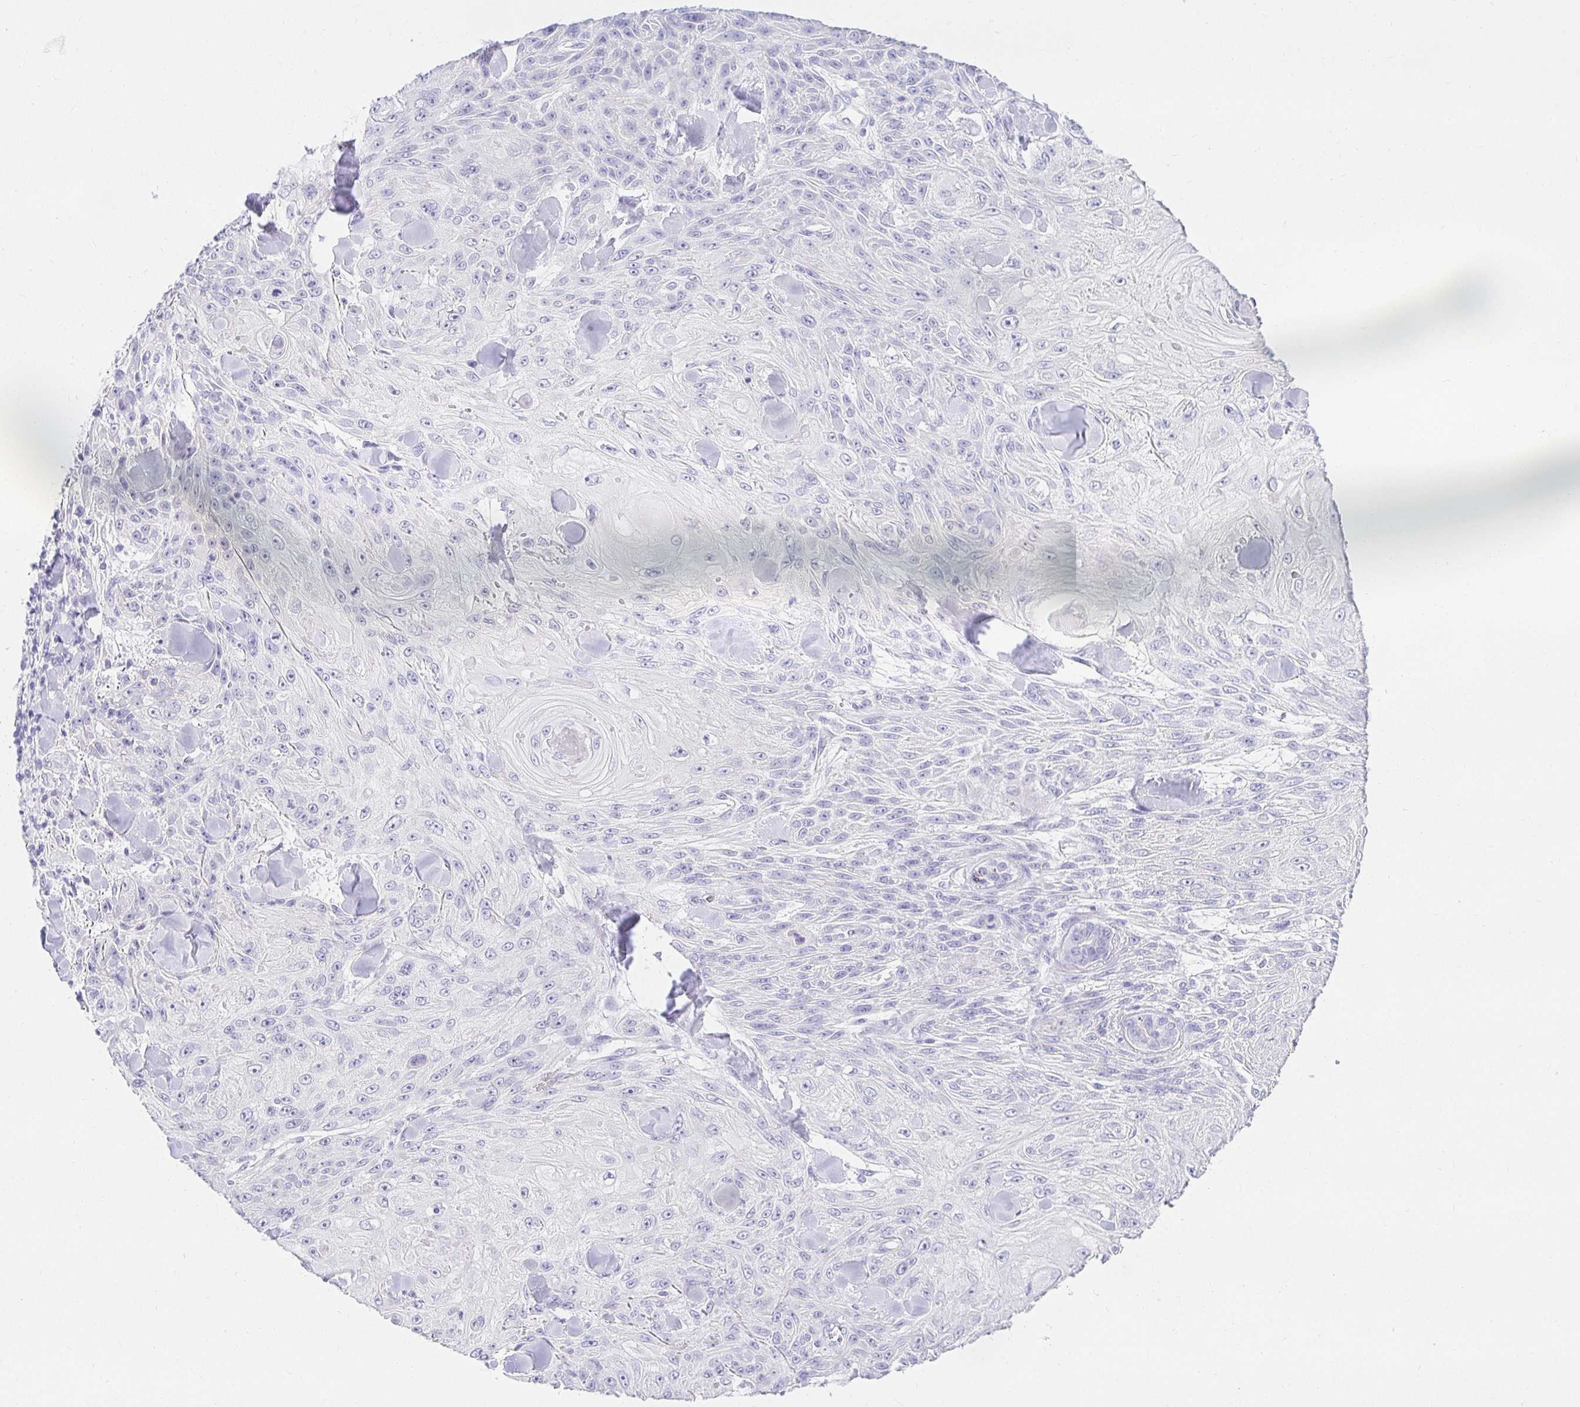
{"staining": {"intensity": "negative", "quantity": "none", "location": "none"}, "tissue": "skin cancer", "cell_type": "Tumor cells", "image_type": "cancer", "snomed": [{"axis": "morphology", "description": "Squamous cell carcinoma, NOS"}, {"axis": "topography", "description": "Skin"}], "caption": "IHC of skin cancer demonstrates no positivity in tumor cells.", "gene": "CHAT", "patient": {"sex": "male", "age": 88}}